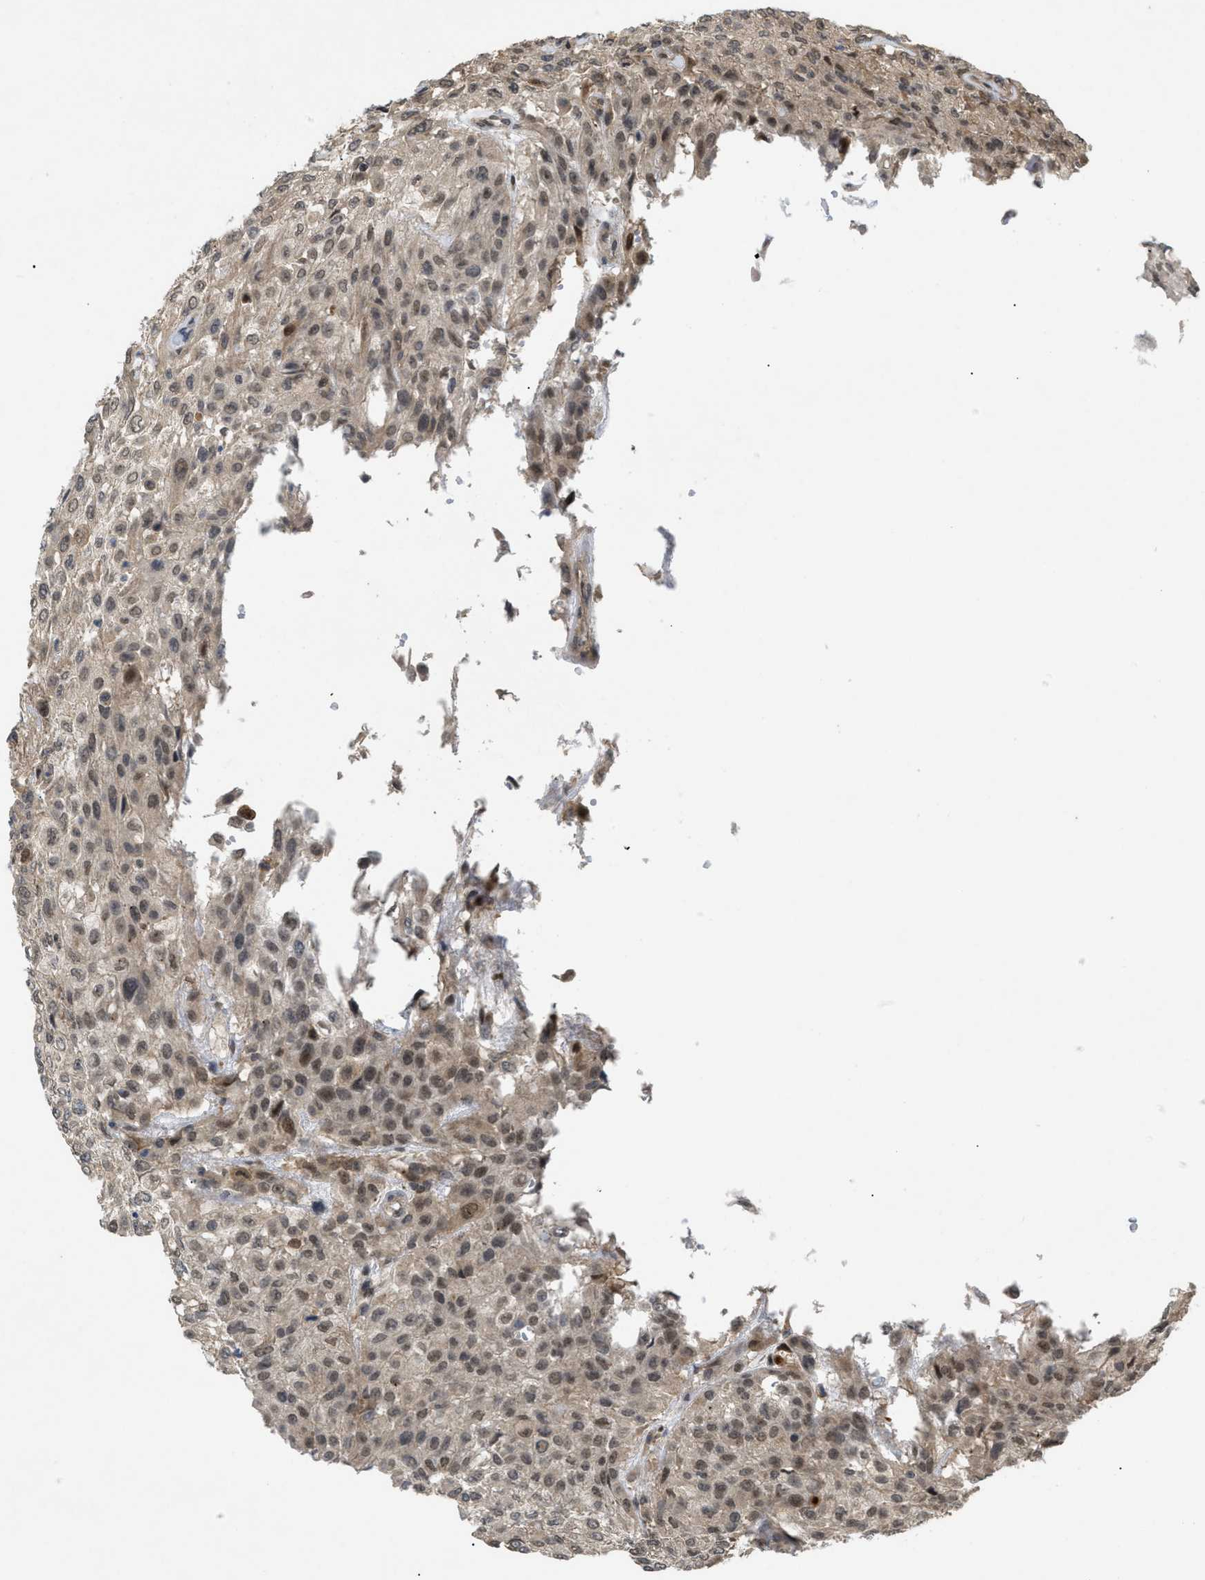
{"staining": {"intensity": "weak", "quantity": "25%-75%", "location": "cytoplasmic/membranous"}, "tissue": "urothelial cancer", "cell_type": "Tumor cells", "image_type": "cancer", "snomed": [{"axis": "morphology", "description": "Urothelial carcinoma, High grade"}, {"axis": "topography", "description": "Urinary bladder"}], "caption": "Immunohistochemical staining of high-grade urothelial carcinoma demonstrates low levels of weak cytoplasmic/membranous expression in approximately 25%-75% of tumor cells.", "gene": "PDGFB", "patient": {"sex": "male", "age": 57}}